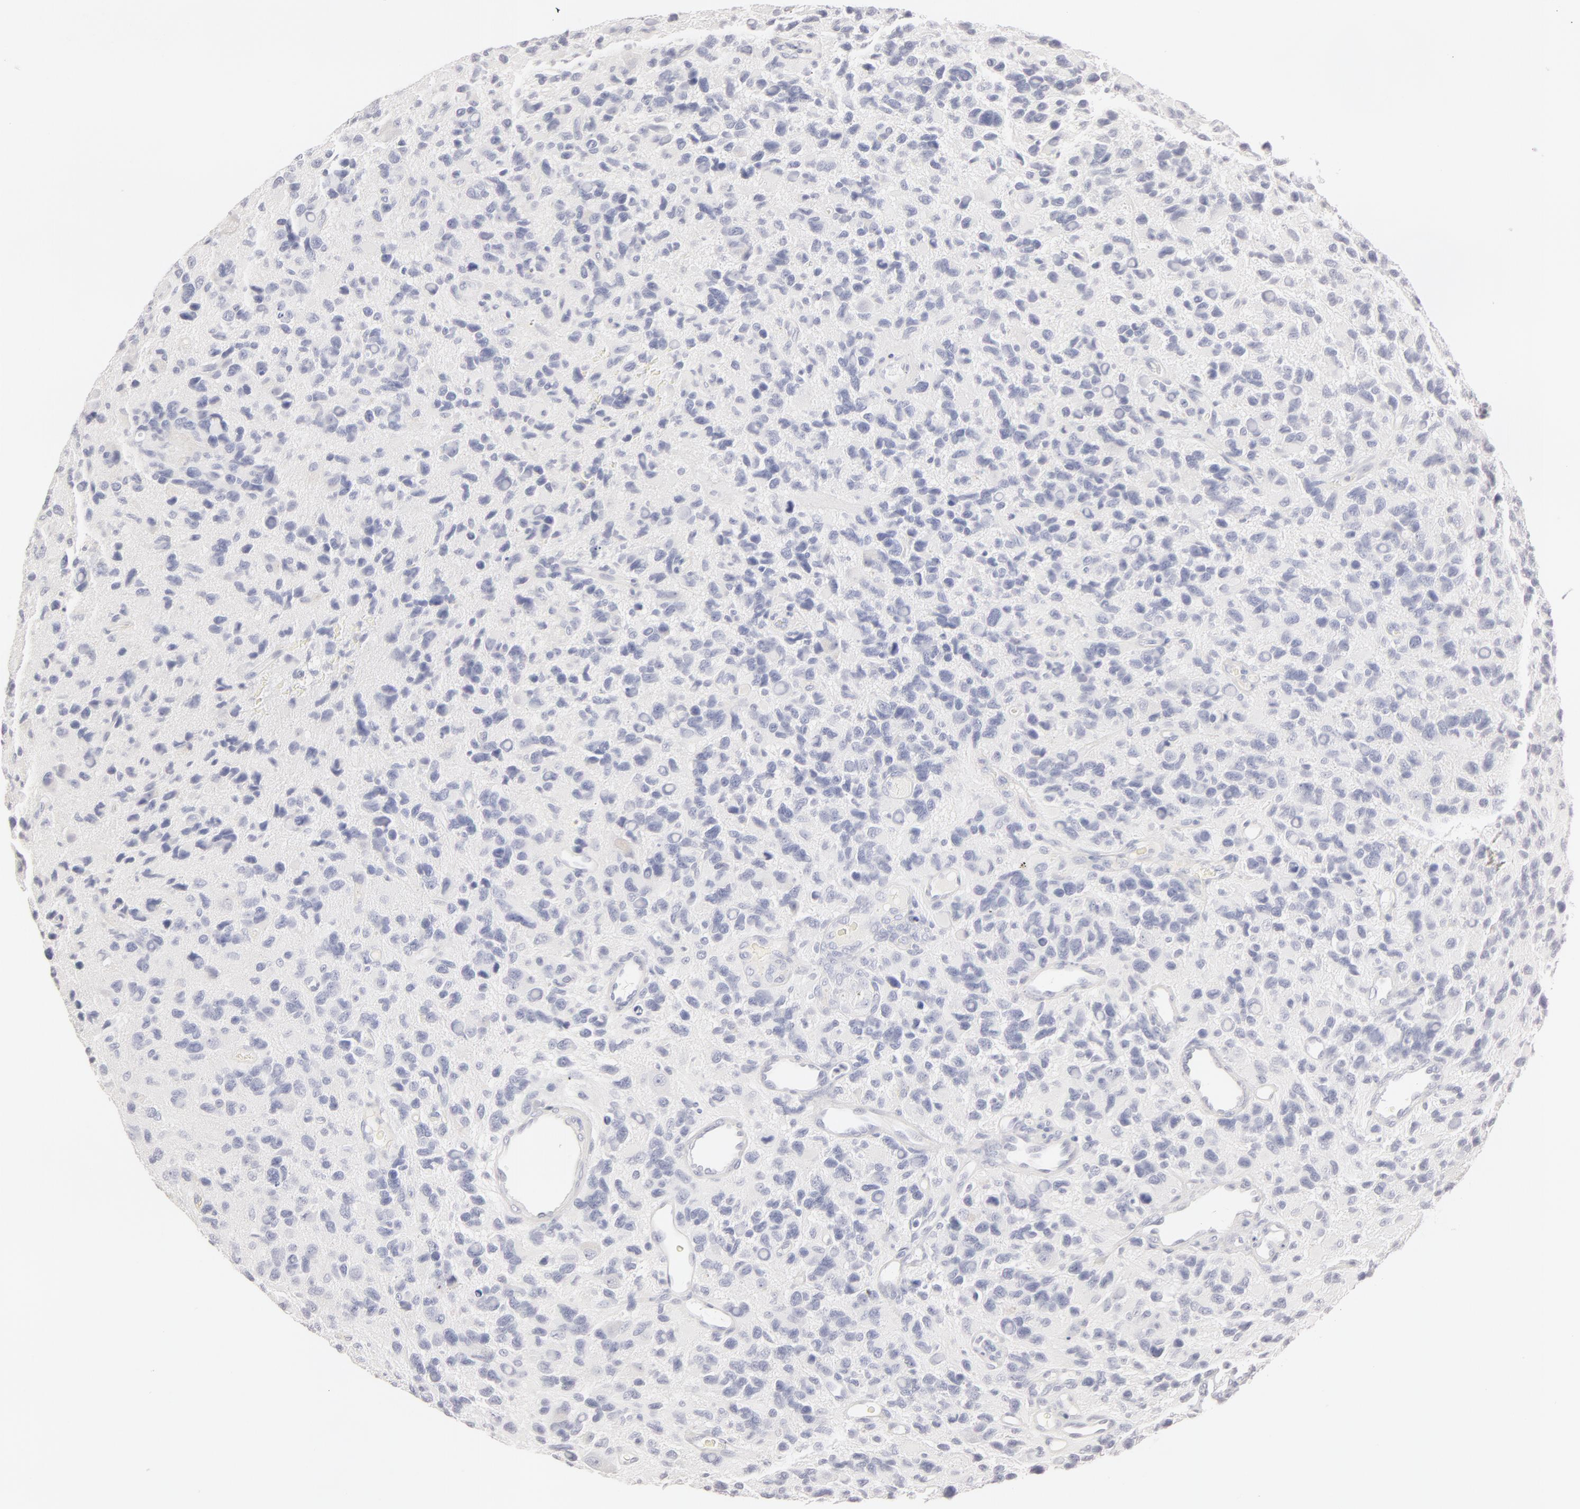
{"staining": {"intensity": "negative", "quantity": "none", "location": "none"}, "tissue": "glioma", "cell_type": "Tumor cells", "image_type": "cancer", "snomed": [{"axis": "morphology", "description": "Glioma, malignant, High grade"}, {"axis": "topography", "description": "Brain"}], "caption": "Immunohistochemistry of human high-grade glioma (malignant) demonstrates no staining in tumor cells. (Stains: DAB (3,3'-diaminobenzidine) IHC with hematoxylin counter stain, Microscopy: brightfield microscopy at high magnification).", "gene": "LGALS7B", "patient": {"sex": "male", "age": 77}}